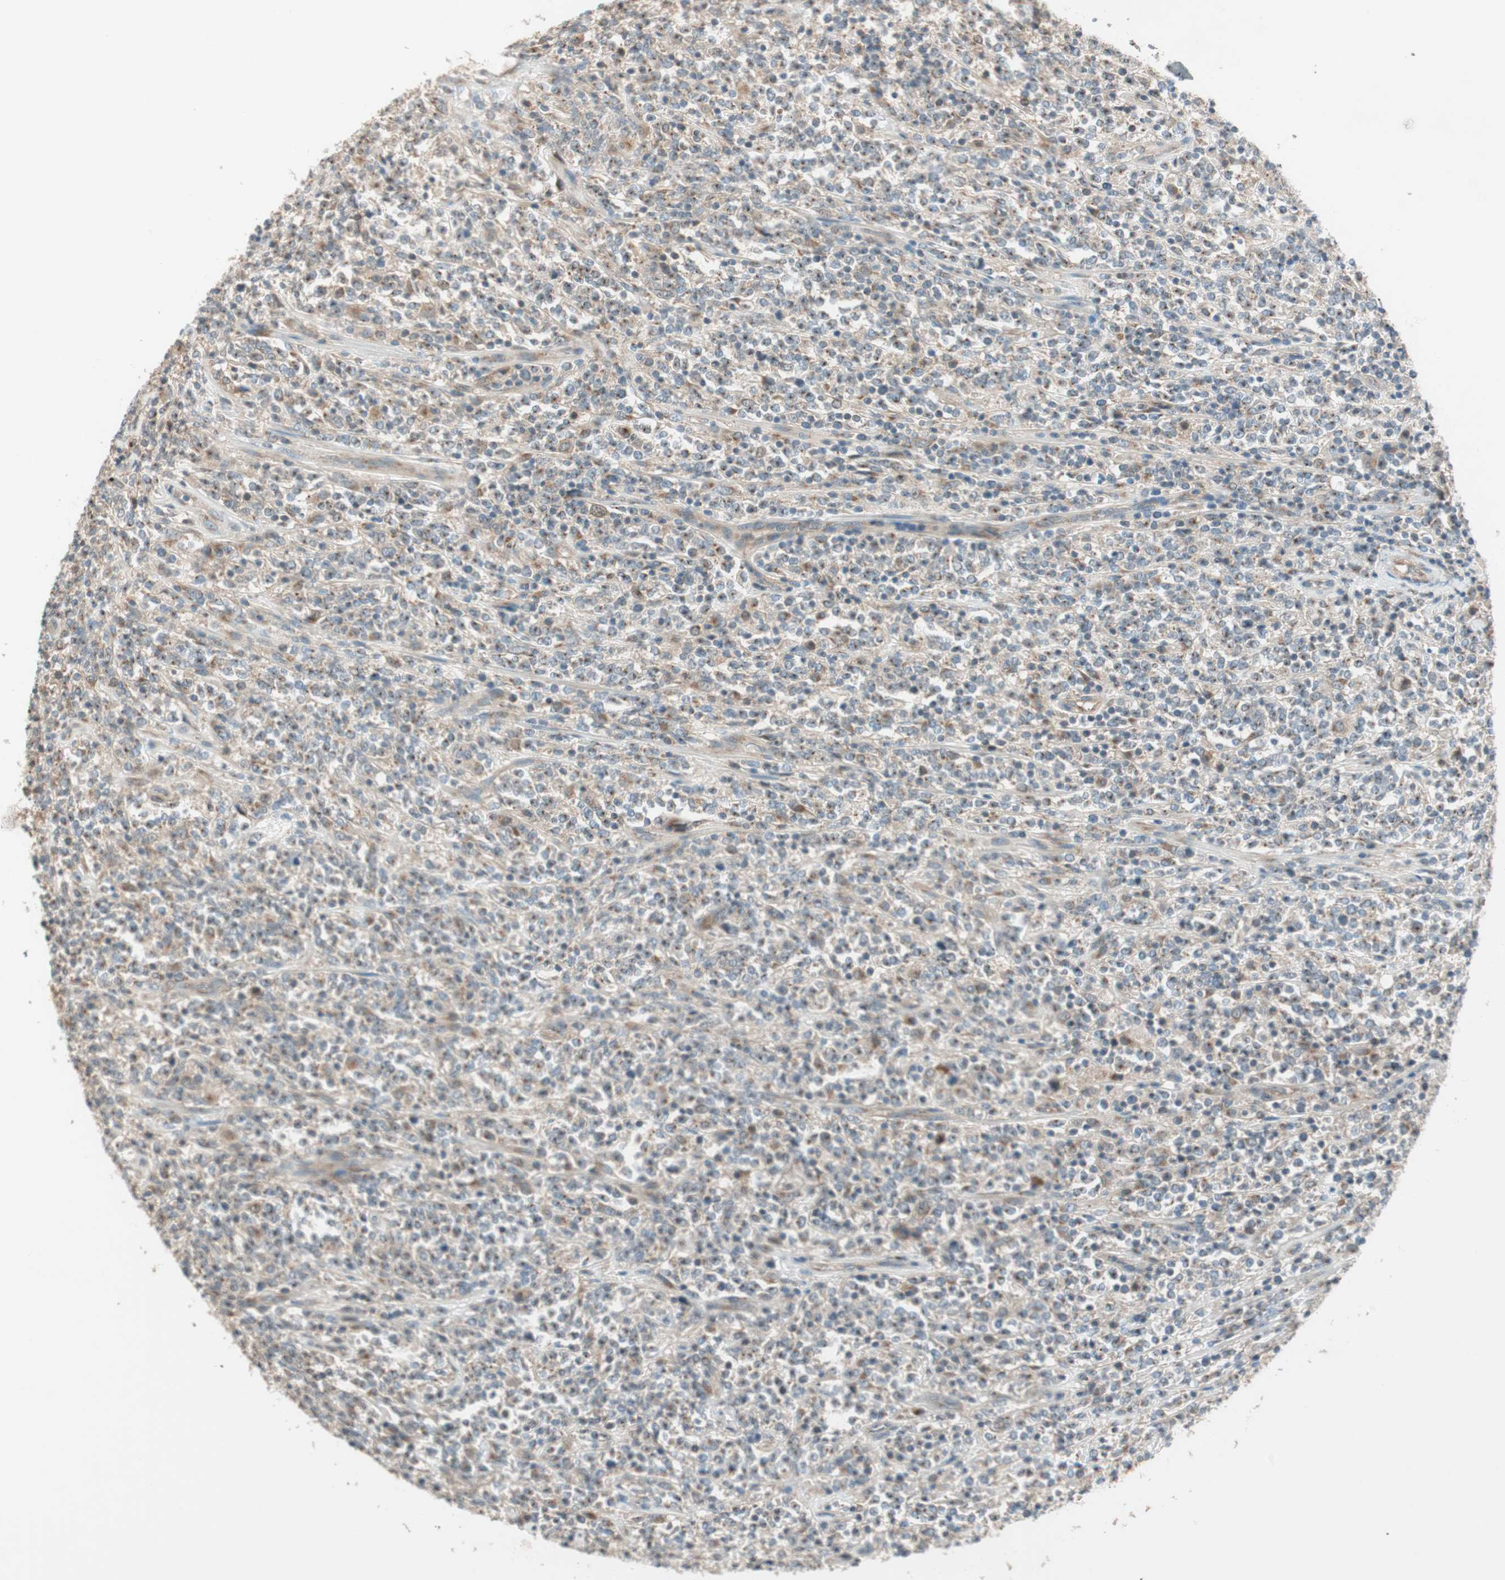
{"staining": {"intensity": "weak", "quantity": "25%-75%", "location": "cytoplasmic/membranous"}, "tissue": "lymphoma", "cell_type": "Tumor cells", "image_type": "cancer", "snomed": [{"axis": "morphology", "description": "Malignant lymphoma, non-Hodgkin's type, High grade"}, {"axis": "topography", "description": "Soft tissue"}], "caption": "Protein analysis of malignant lymphoma, non-Hodgkin's type (high-grade) tissue shows weak cytoplasmic/membranous positivity in approximately 25%-75% of tumor cells. Nuclei are stained in blue.", "gene": "SEC16A", "patient": {"sex": "male", "age": 18}}